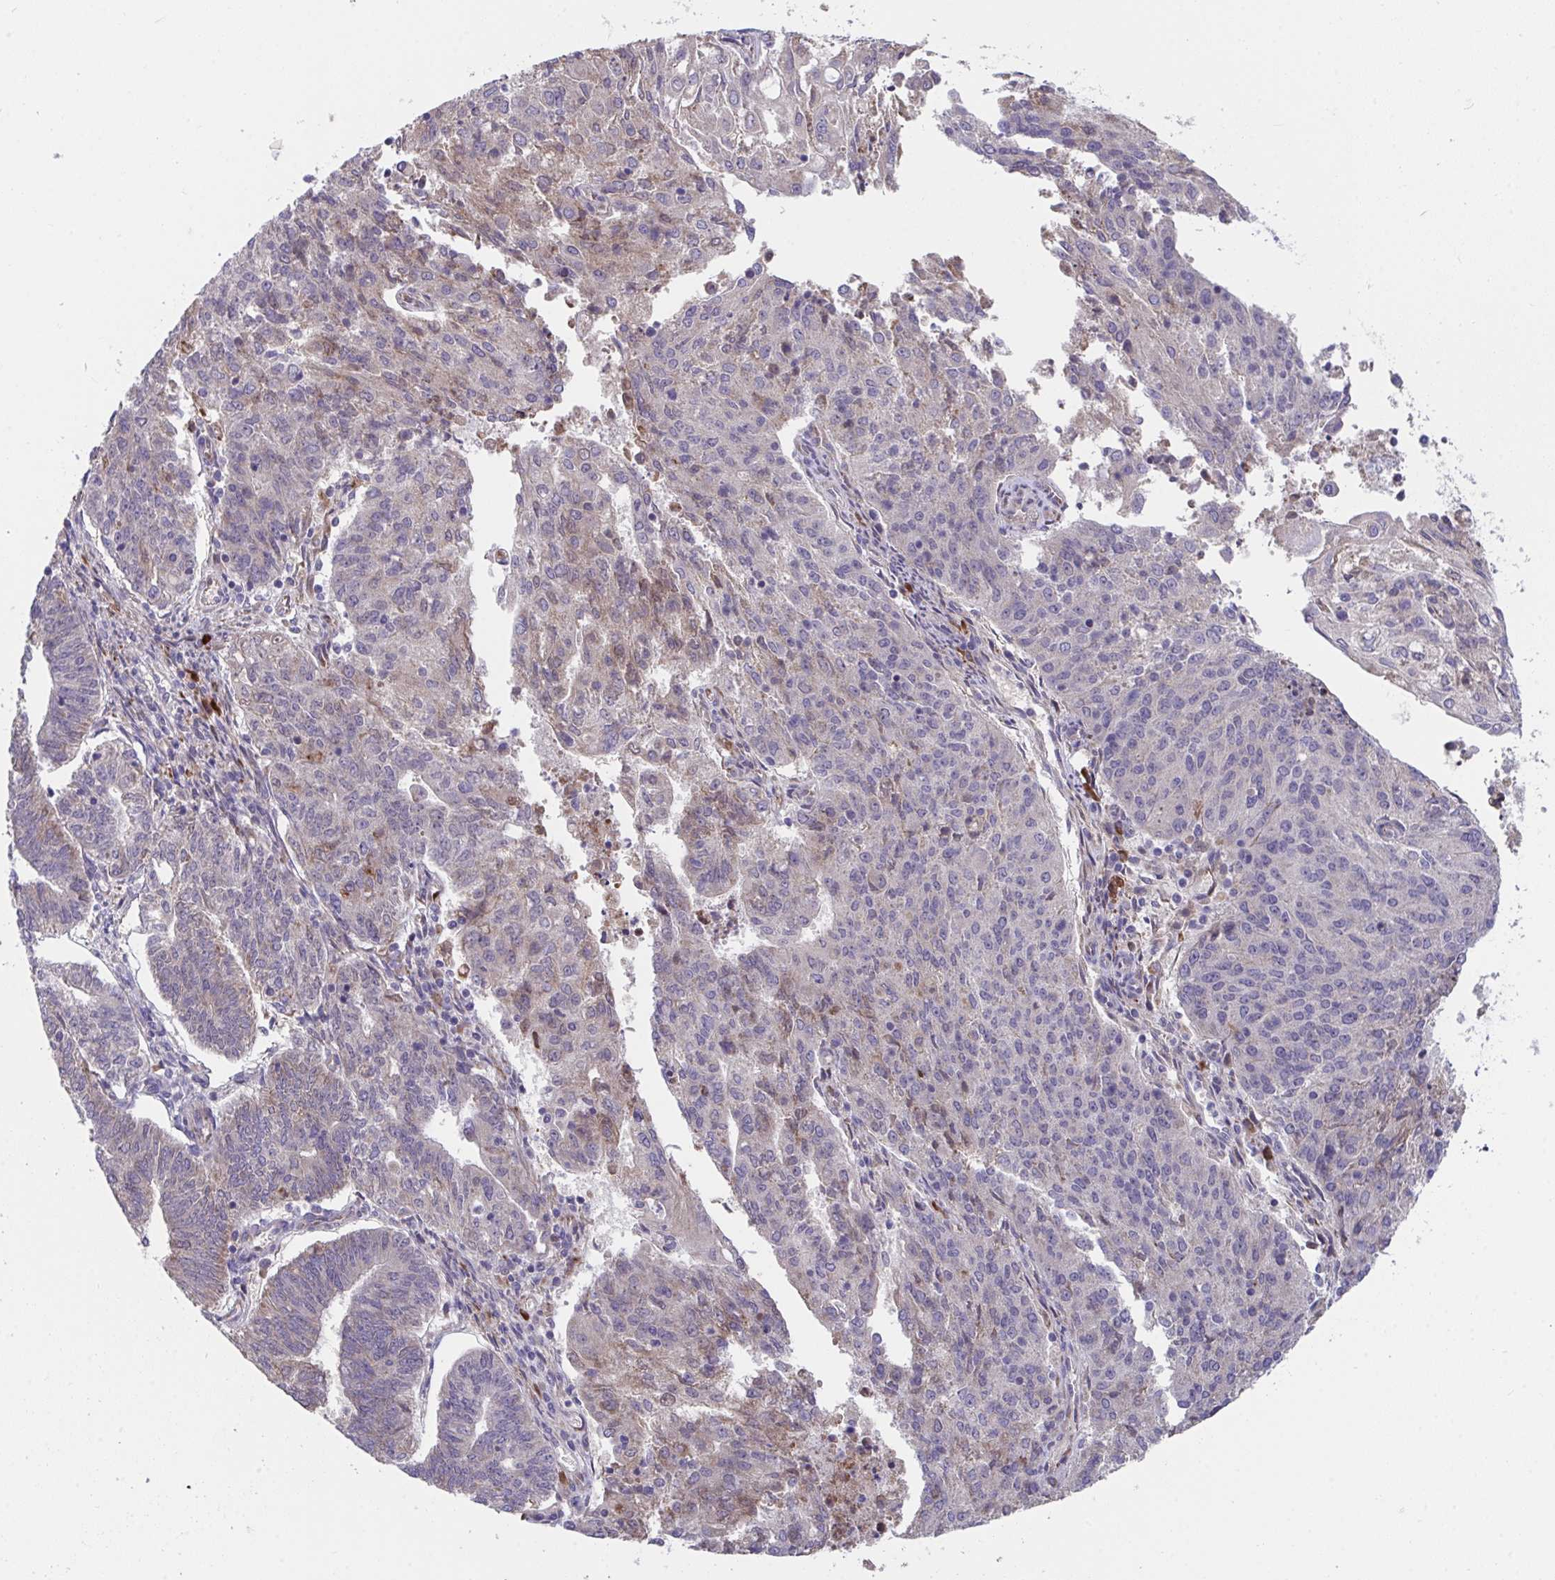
{"staining": {"intensity": "weak", "quantity": "25%-75%", "location": "cytoplasmic/membranous"}, "tissue": "endometrial cancer", "cell_type": "Tumor cells", "image_type": "cancer", "snomed": [{"axis": "morphology", "description": "Adenocarcinoma, NOS"}, {"axis": "topography", "description": "Endometrium"}], "caption": "Immunohistochemical staining of human endometrial adenocarcinoma reveals low levels of weak cytoplasmic/membranous protein staining in approximately 25%-75% of tumor cells.", "gene": "SUSD4", "patient": {"sex": "female", "age": 82}}